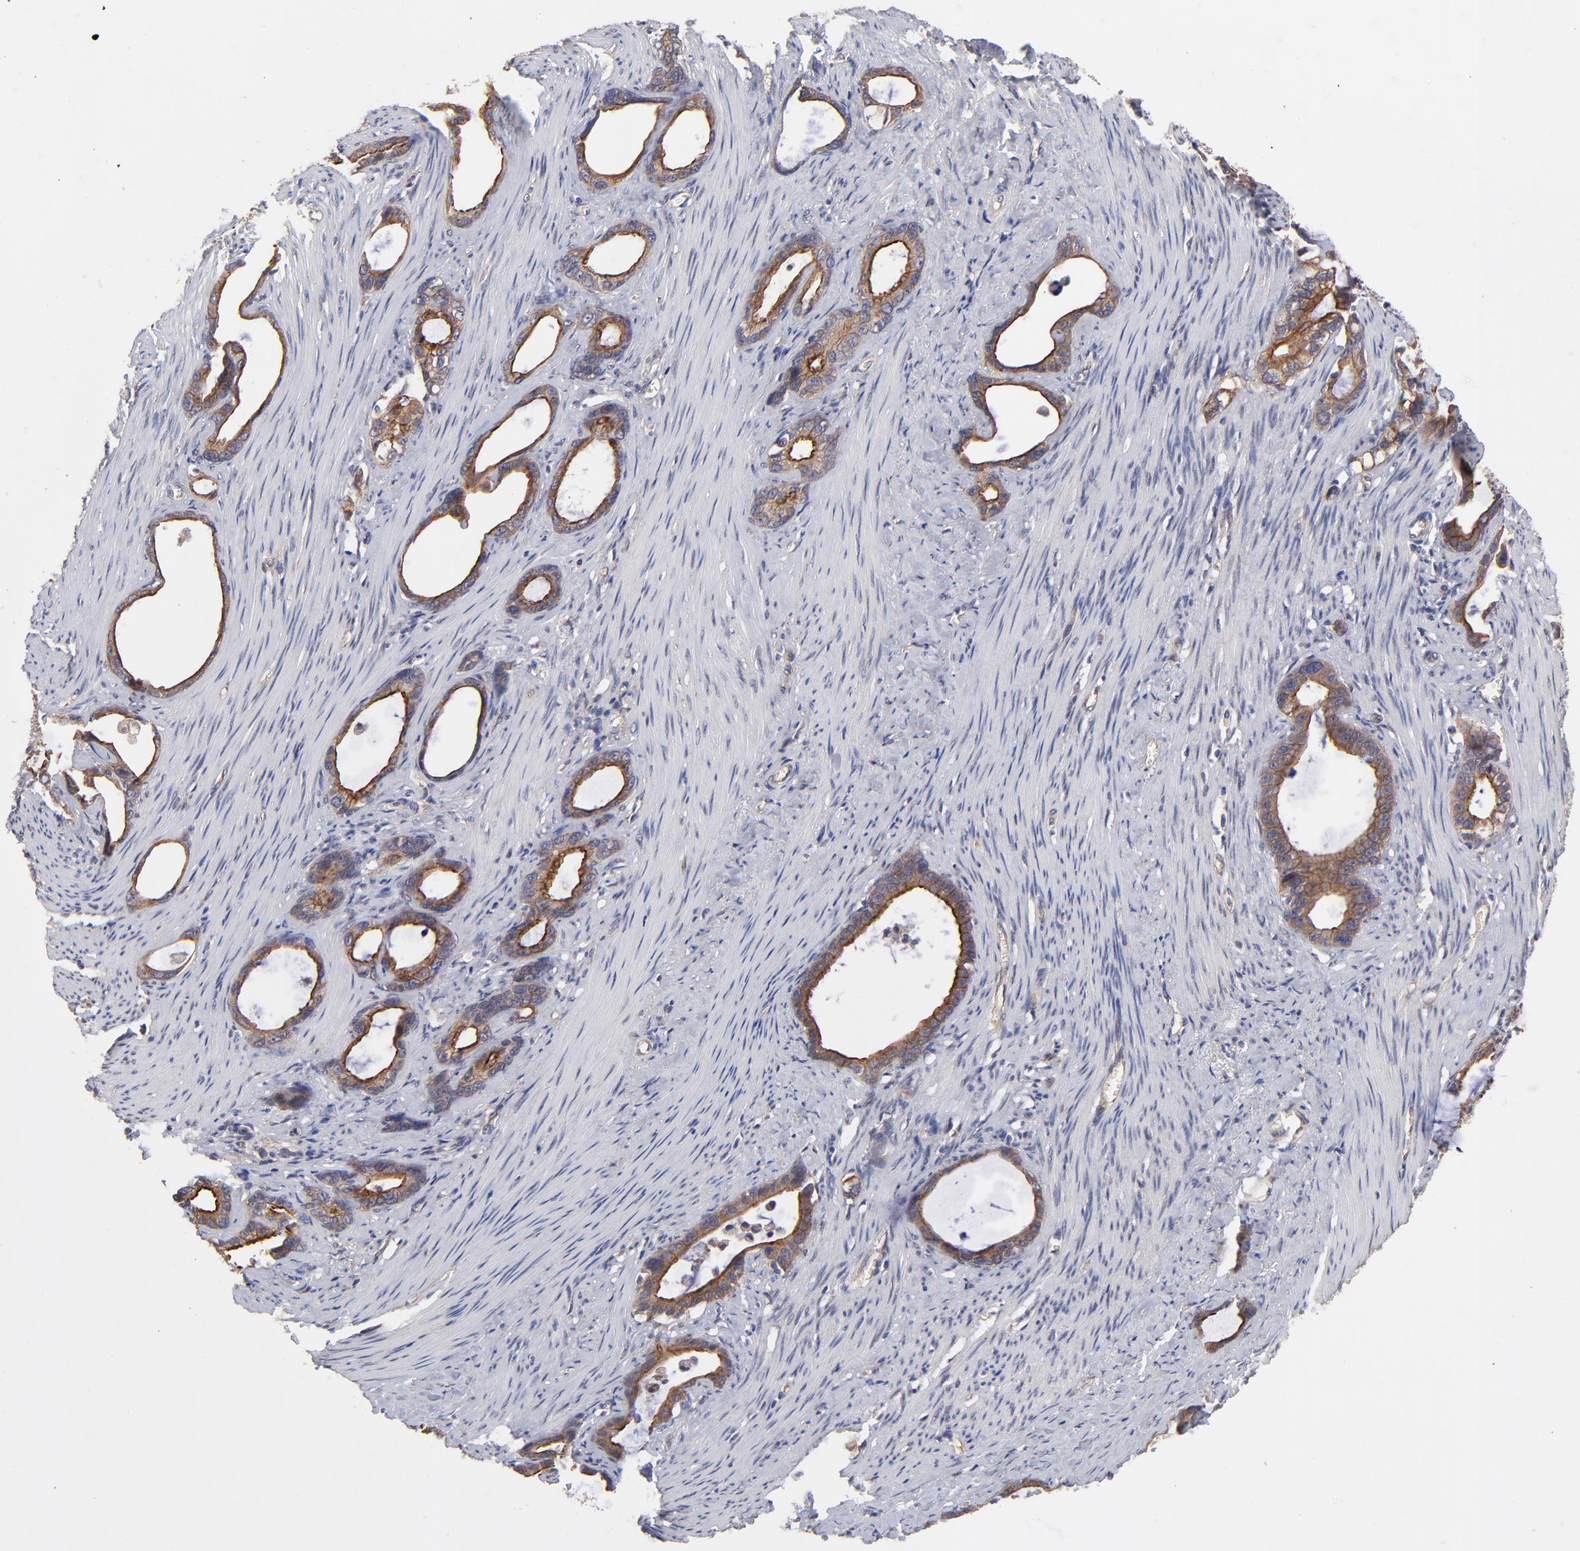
{"staining": {"intensity": "strong", "quantity": ">75%", "location": "cytoplasmic/membranous"}, "tissue": "stomach cancer", "cell_type": "Tumor cells", "image_type": "cancer", "snomed": [{"axis": "morphology", "description": "Adenocarcinoma, NOS"}, {"axis": "topography", "description": "Stomach"}], "caption": "This histopathology image shows immunohistochemistry (IHC) staining of stomach cancer (adenocarcinoma), with high strong cytoplasmic/membranous positivity in about >75% of tumor cells.", "gene": "STAP2", "patient": {"sex": "female", "age": 75}}